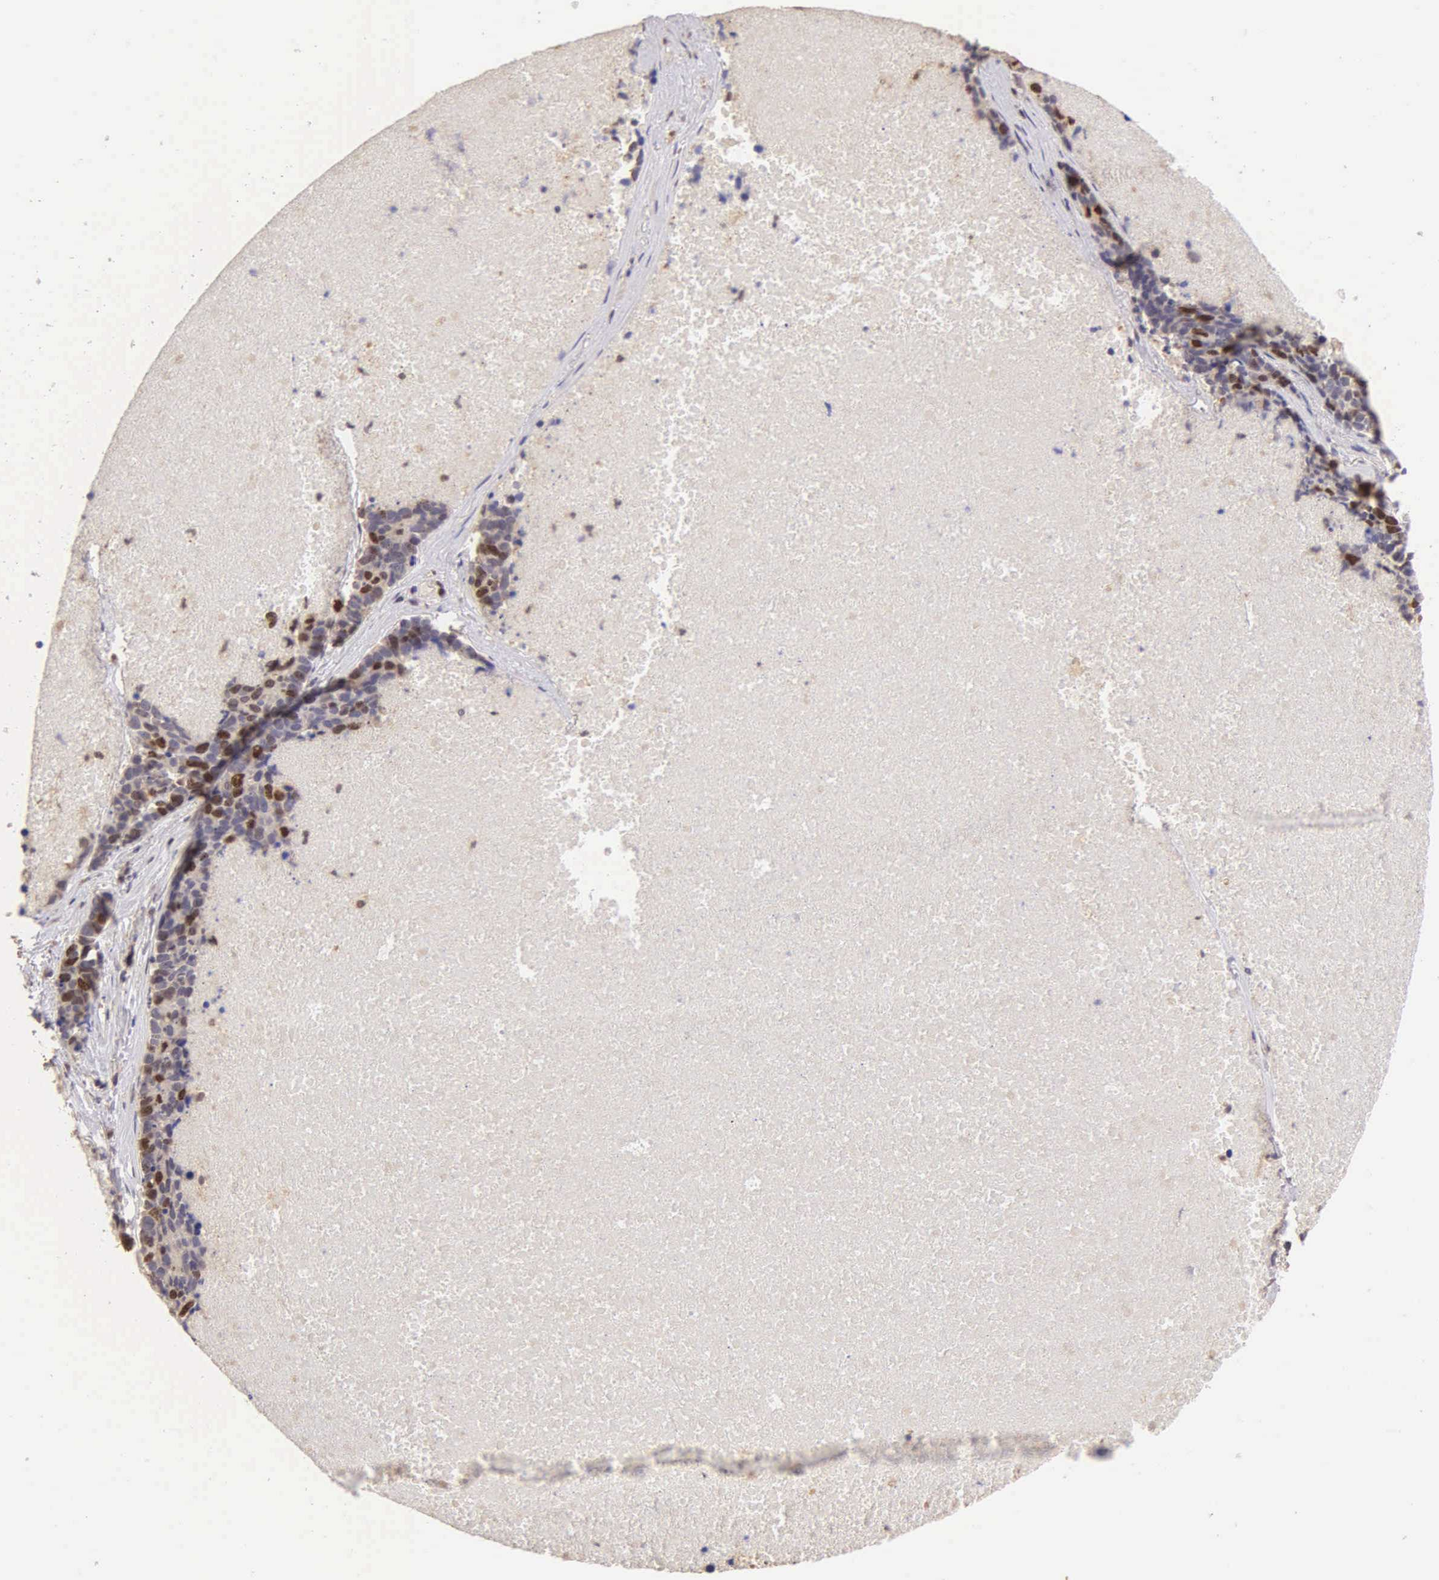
{"staining": {"intensity": "moderate", "quantity": "25%-75%", "location": "nuclear"}, "tissue": "lung cancer", "cell_type": "Tumor cells", "image_type": "cancer", "snomed": [{"axis": "morphology", "description": "Neoplasm, malignant, NOS"}, {"axis": "topography", "description": "Lung"}], "caption": "The immunohistochemical stain highlights moderate nuclear staining in tumor cells of lung cancer tissue.", "gene": "MKI67", "patient": {"sex": "female", "age": 75}}